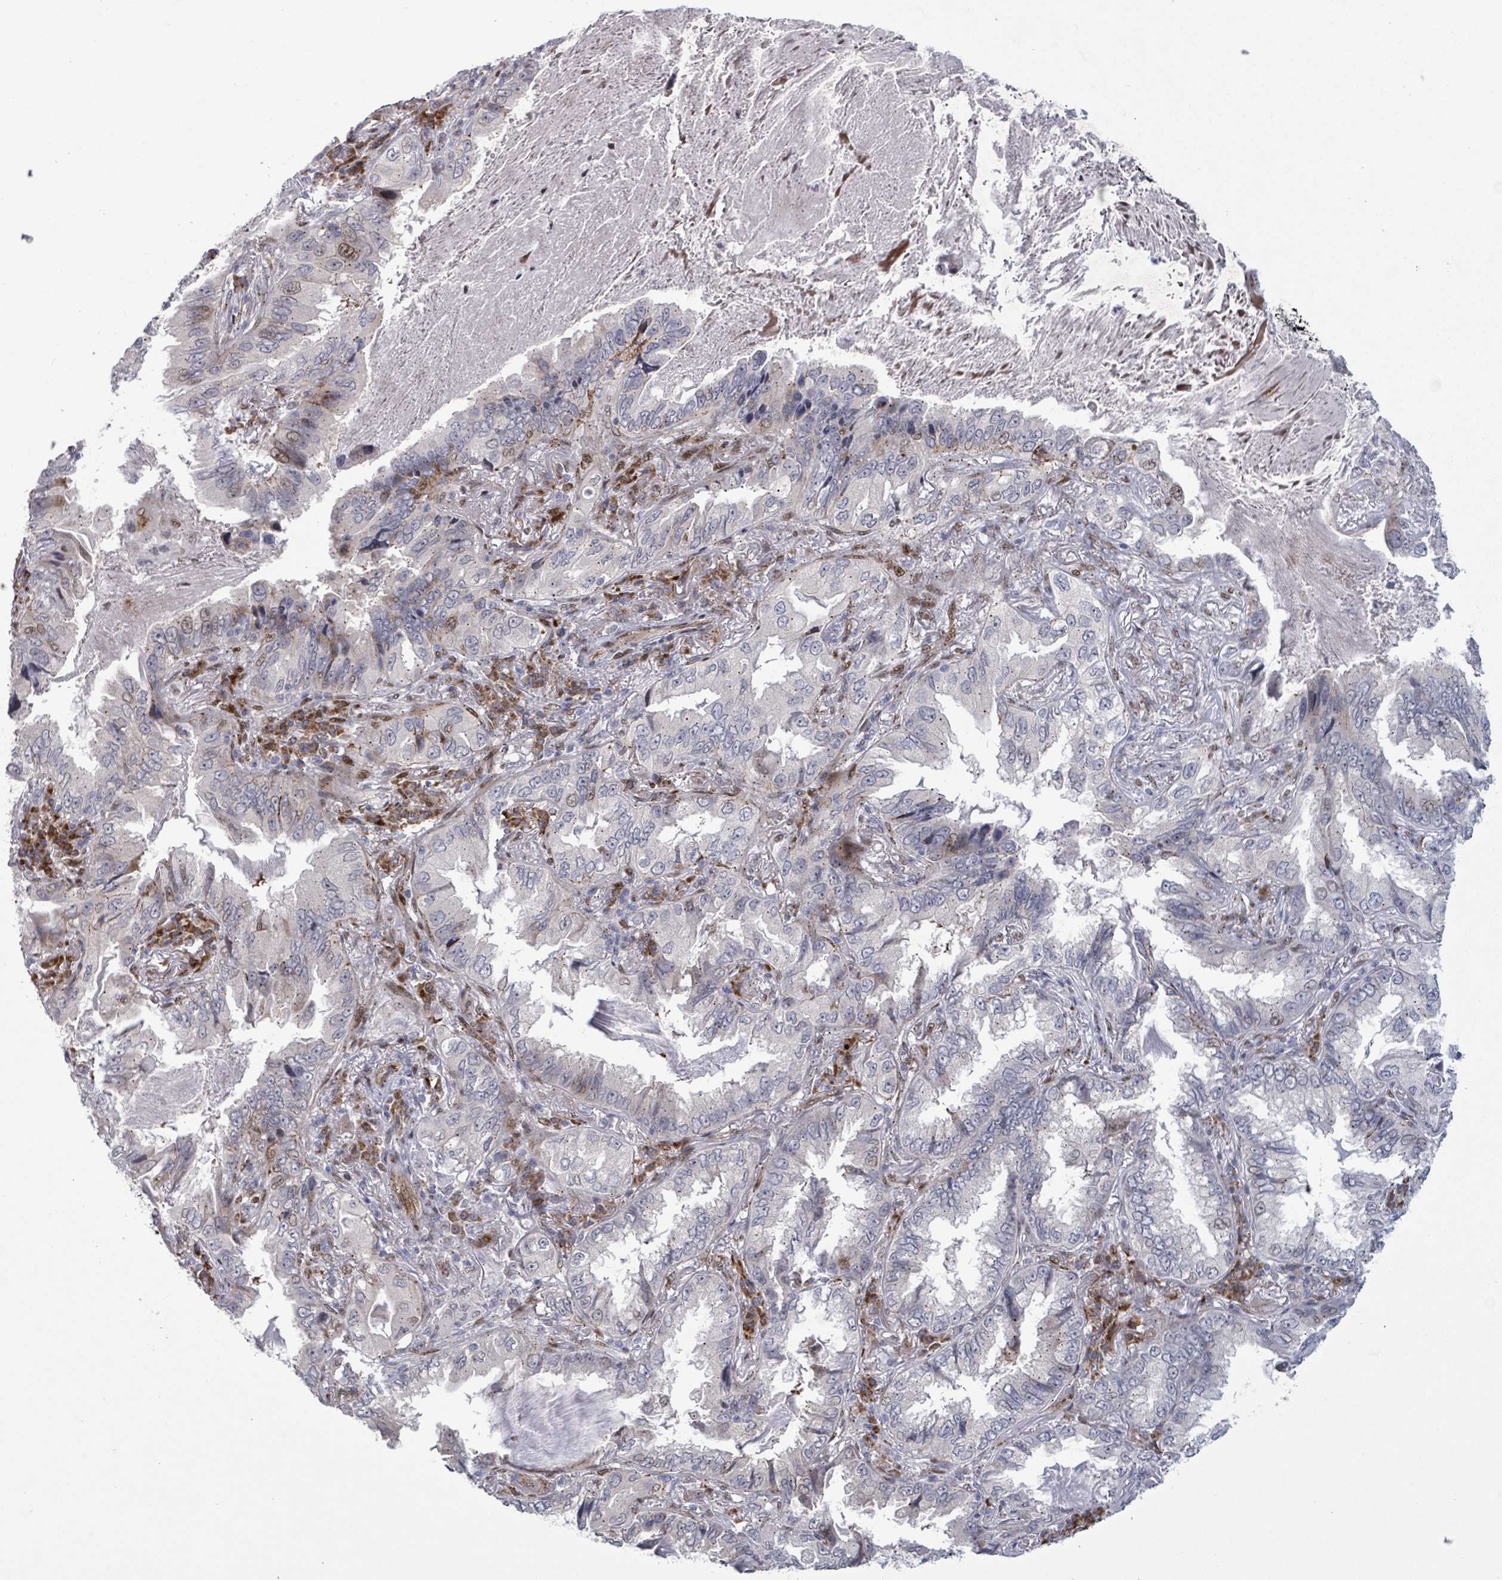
{"staining": {"intensity": "weak", "quantity": "<25%", "location": "cytoplasmic/membranous"}, "tissue": "lung cancer", "cell_type": "Tumor cells", "image_type": "cancer", "snomed": [{"axis": "morphology", "description": "Adenocarcinoma, NOS"}, {"axis": "topography", "description": "Lung"}], "caption": "A histopathology image of lung adenocarcinoma stained for a protein reveals no brown staining in tumor cells. (DAB (3,3'-diaminobenzidine) IHC visualized using brightfield microscopy, high magnification).", "gene": "TUSC1", "patient": {"sex": "female", "age": 69}}